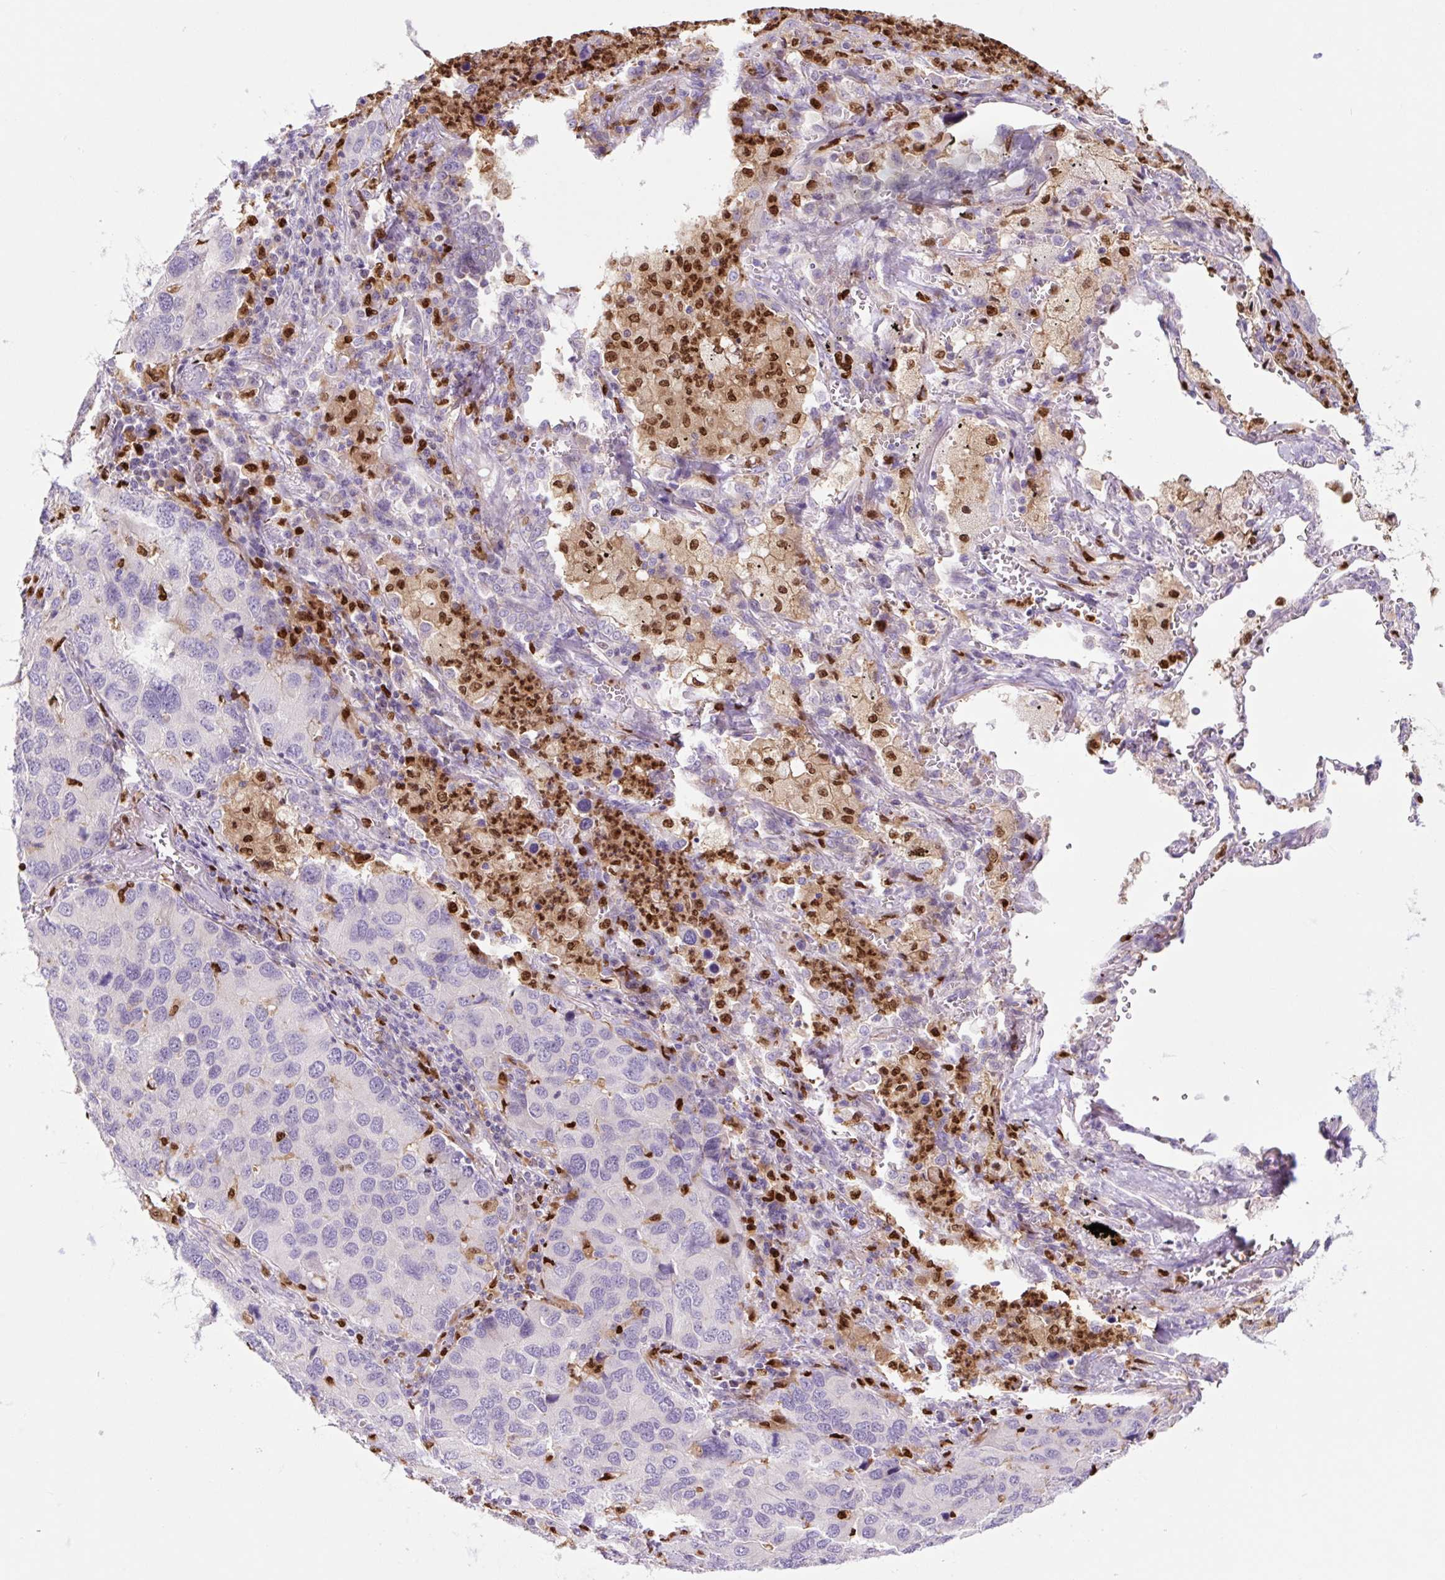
{"staining": {"intensity": "negative", "quantity": "none", "location": "none"}, "tissue": "lung cancer", "cell_type": "Tumor cells", "image_type": "cancer", "snomed": [{"axis": "morphology", "description": "Aneuploidy"}, {"axis": "morphology", "description": "Adenocarcinoma, NOS"}, {"axis": "topography", "description": "Lymph node"}, {"axis": "topography", "description": "Lung"}], "caption": "A histopathology image of lung cancer stained for a protein displays no brown staining in tumor cells. The staining was performed using DAB (3,3'-diaminobenzidine) to visualize the protein expression in brown, while the nuclei were stained in blue with hematoxylin (Magnification: 20x).", "gene": "SPI1", "patient": {"sex": "female", "age": 74}}